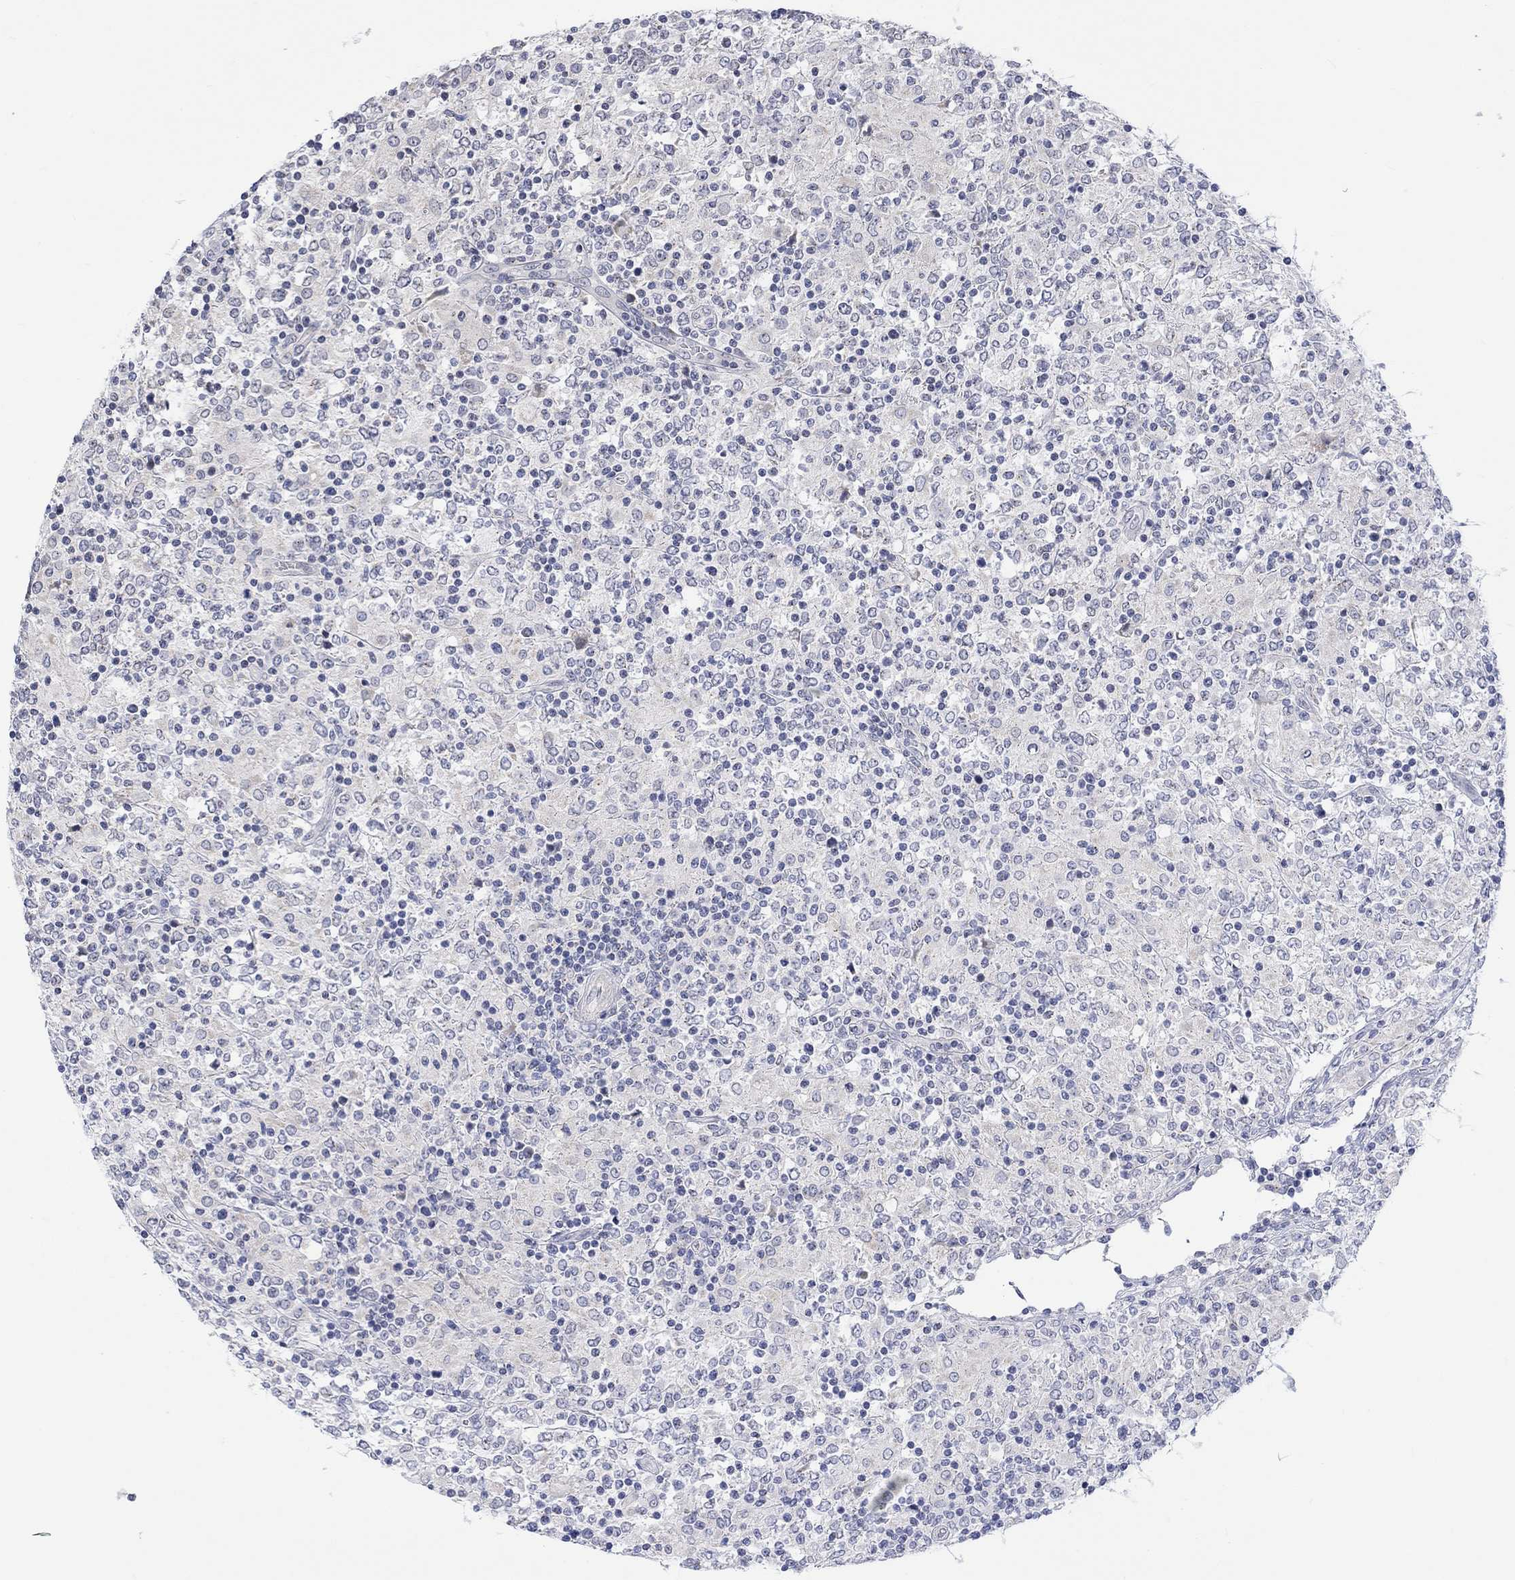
{"staining": {"intensity": "negative", "quantity": "none", "location": "none"}, "tissue": "lymphoma", "cell_type": "Tumor cells", "image_type": "cancer", "snomed": [{"axis": "morphology", "description": "Malignant lymphoma, non-Hodgkin's type, High grade"}, {"axis": "topography", "description": "Lymph node"}], "caption": "DAB immunohistochemical staining of malignant lymphoma, non-Hodgkin's type (high-grade) demonstrates no significant positivity in tumor cells.", "gene": "DCX", "patient": {"sex": "female", "age": 84}}